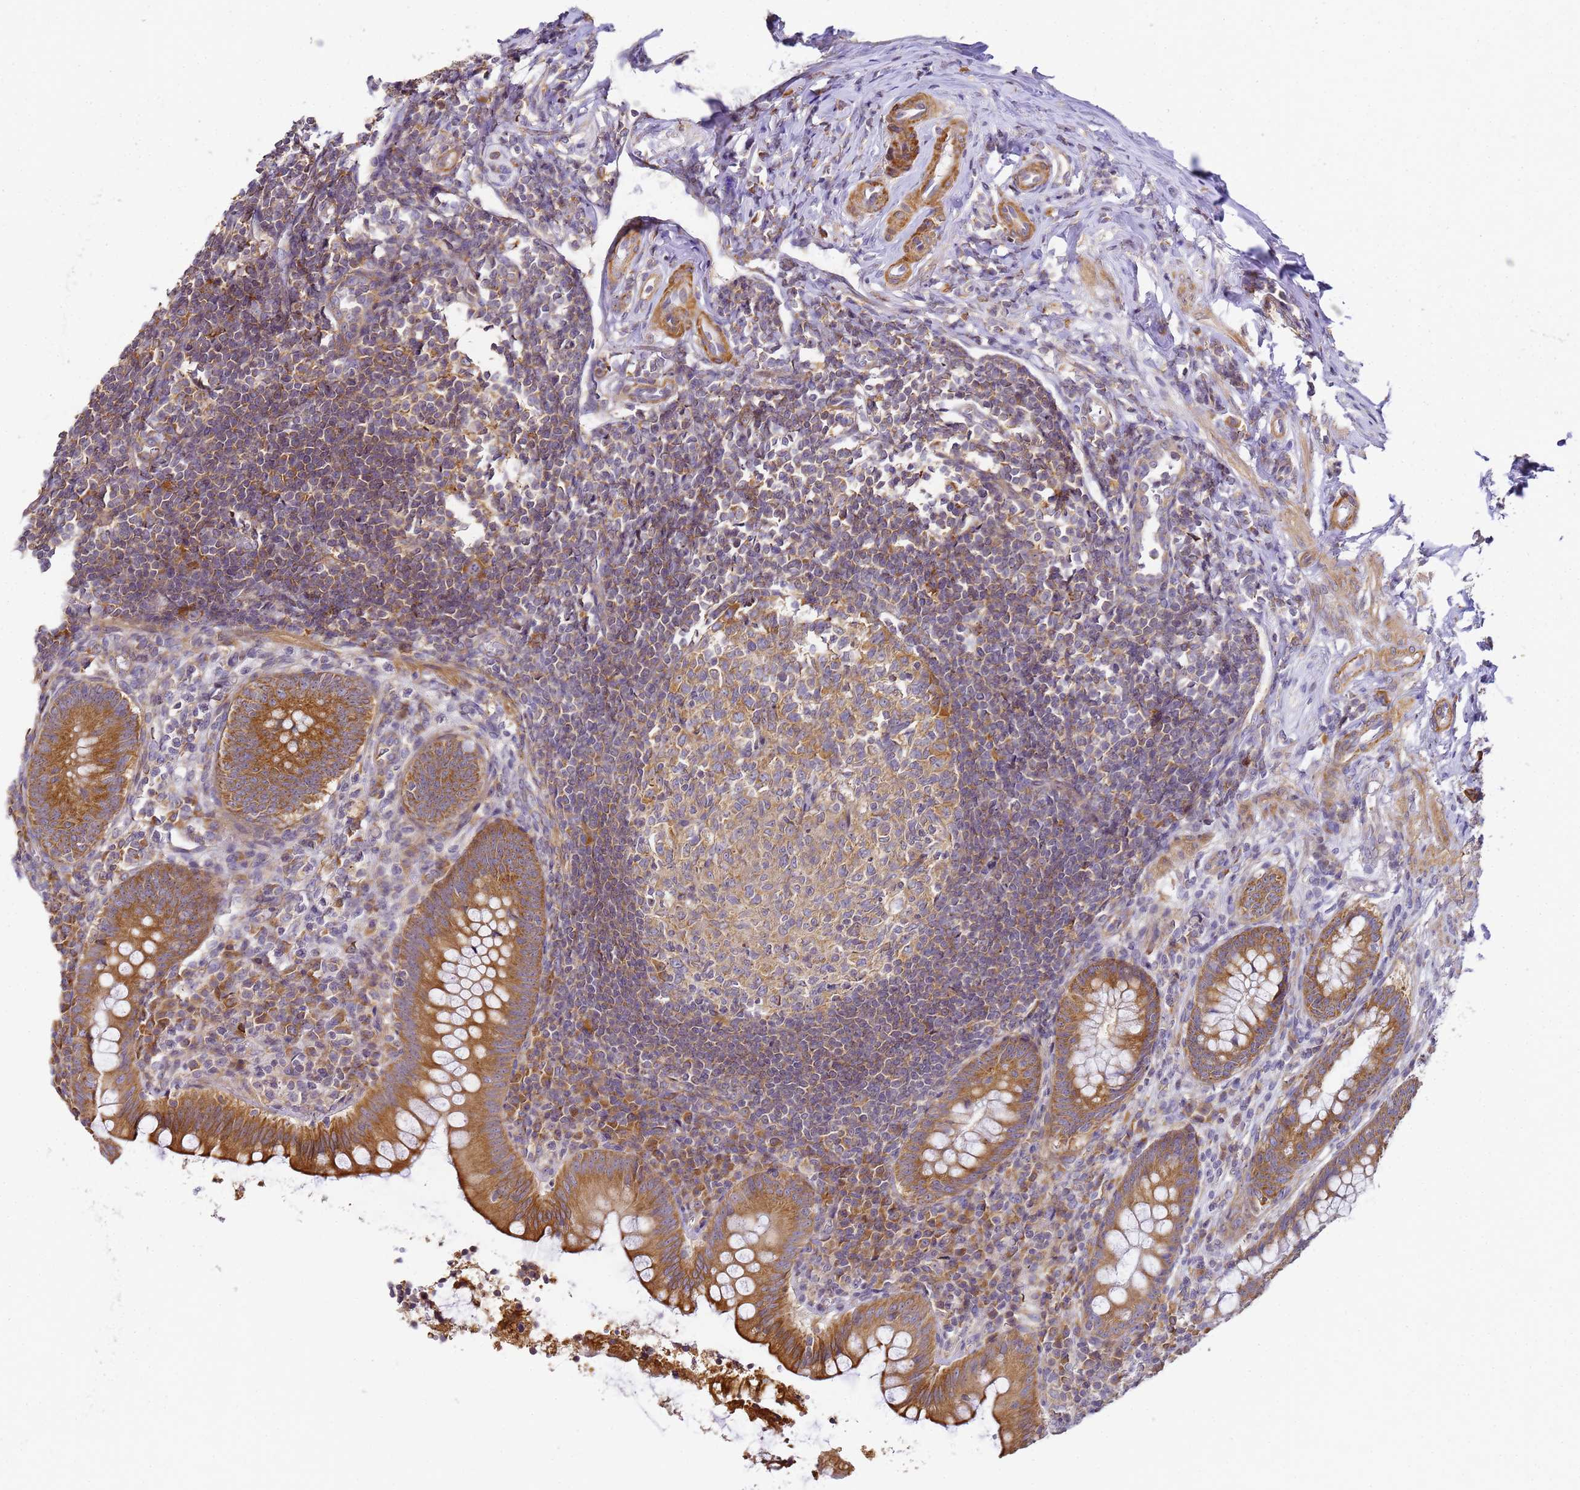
{"staining": {"intensity": "moderate", "quantity": ">75%", "location": "cytoplasmic/membranous"}, "tissue": "appendix", "cell_type": "Glandular cells", "image_type": "normal", "snomed": [{"axis": "morphology", "description": "Normal tissue, NOS"}, {"axis": "topography", "description": "Appendix"}], "caption": "Appendix stained with immunohistochemistry shows moderate cytoplasmic/membranous expression in about >75% of glandular cells.", "gene": "RPL13A", "patient": {"sex": "female", "age": 33}}